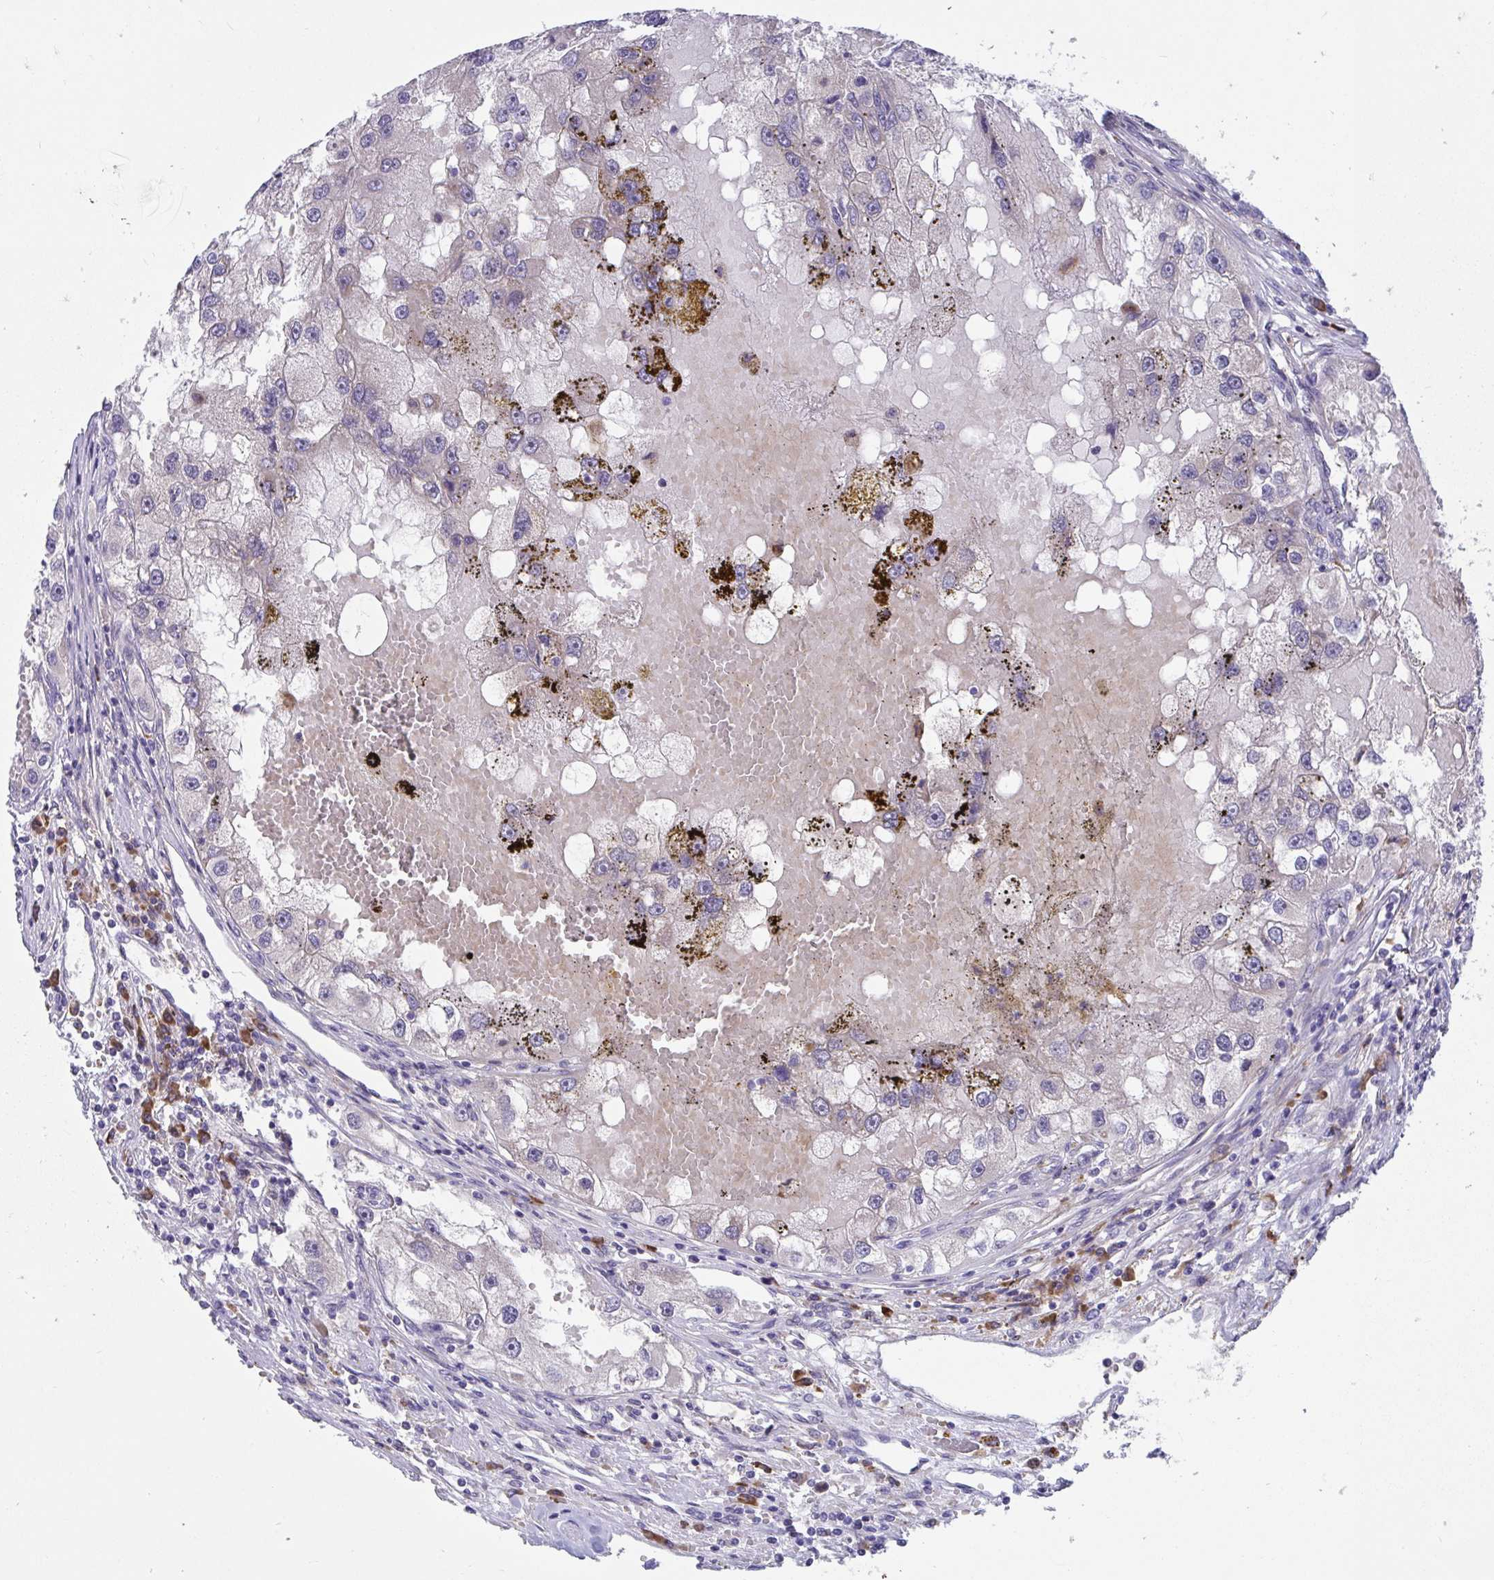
{"staining": {"intensity": "negative", "quantity": "none", "location": "none"}, "tissue": "renal cancer", "cell_type": "Tumor cells", "image_type": "cancer", "snomed": [{"axis": "morphology", "description": "Adenocarcinoma, NOS"}, {"axis": "topography", "description": "Kidney"}], "caption": "Tumor cells show no significant protein staining in renal cancer.", "gene": "SUSD4", "patient": {"sex": "male", "age": 63}}